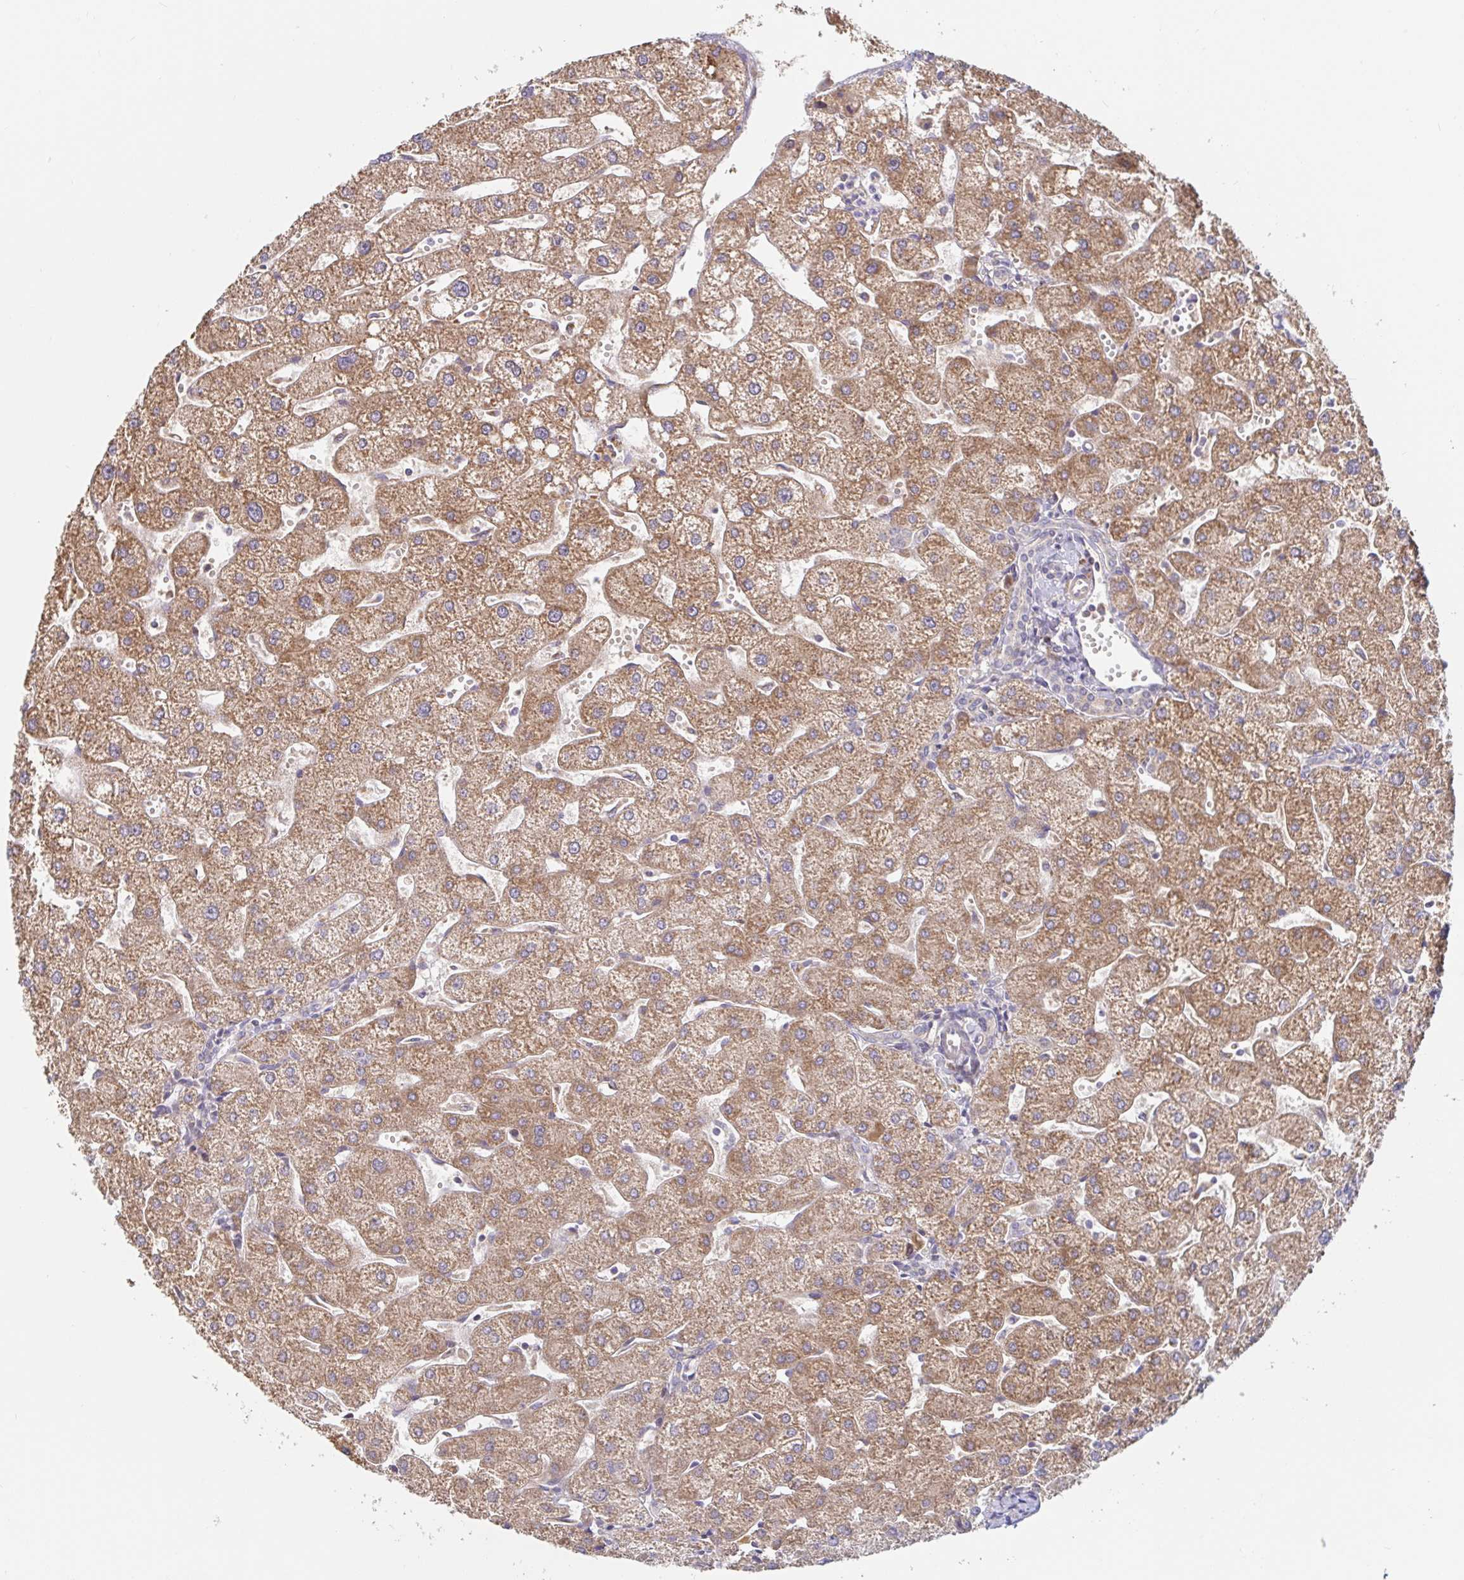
{"staining": {"intensity": "weak", "quantity": "<25%", "location": "cytoplasmic/membranous"}, "tissue": "liver", "cell_type": "Cholangiocytes", "image_type": "normal", "snomed": [{"axis": "morphology", "description": "Normal tissue, NOS"}, {"axis": "topography", "description": "Liver"}], "caption": "Immunohistochemistry (IHC) image of benign human liver stained for a protein (brown), which exhibits no positivity in cholangiocytes.", "gene": "LARP1", "patient": {"sex": "male", "age": 67}}